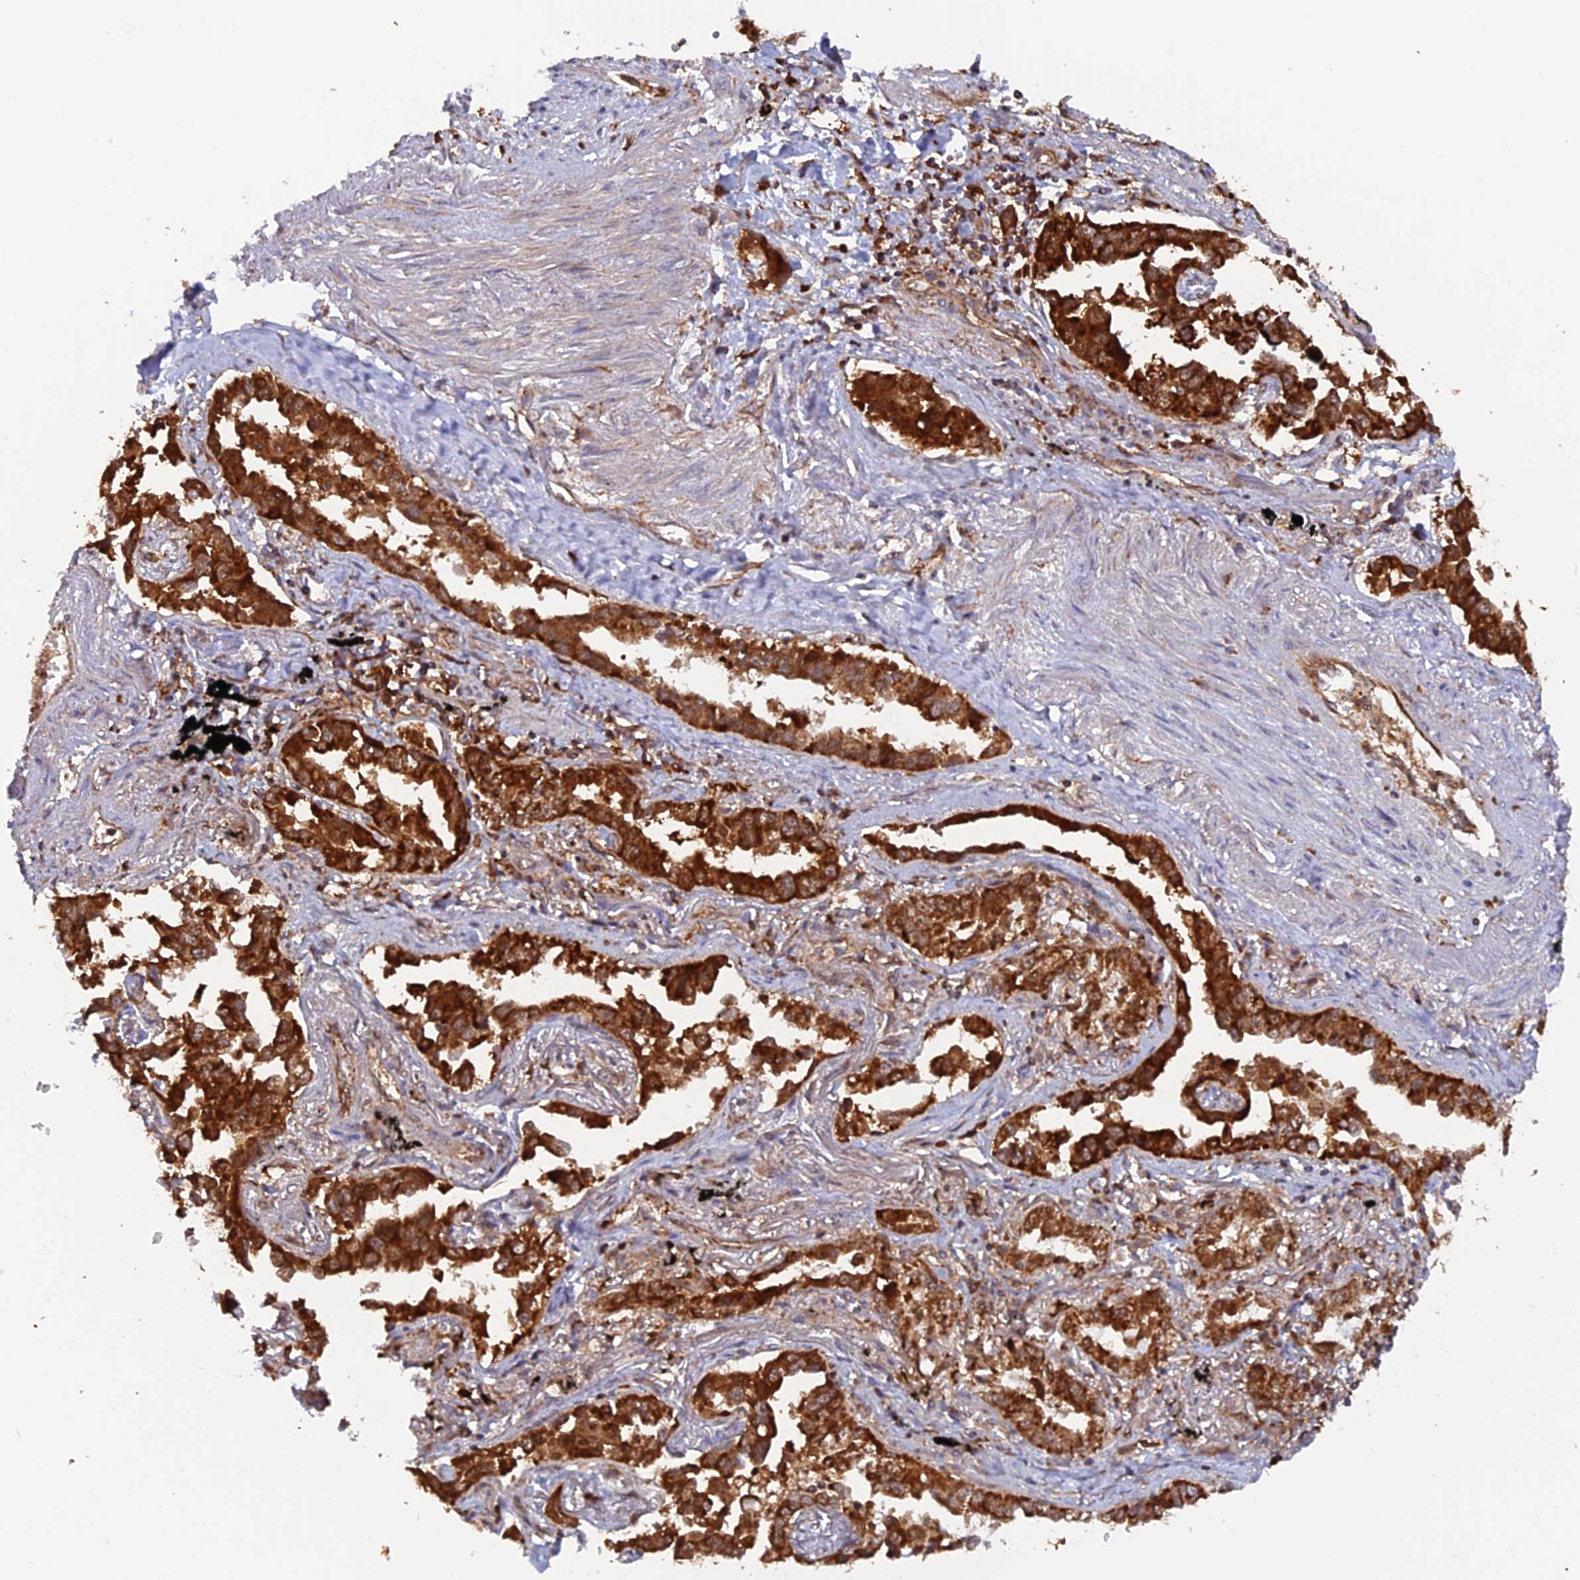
{"staining": {"intensity": "strong", "quantity": ">75%", "location": "cytoplasmic/membranous"}, "tissue": "lung cancer", "cell_type": "Tumor cells", "image_type": "cancer", "snomed": [{"axis": "morphology", "description": "Adenocarcinoma, NOS"}, {"axis": "topography", "description": "Lung"}], "caption": "Immunohistochemistry of human lung cancer (adenocarcinoma) exhibits high levels of strong cytoplasmic/membranous expression in approximately >75% of tumor cells. The staining is performed using DAB brown chromogen to label protein expression. The nuclei are counter-stained blue using hematoxylin.", "gene": "DTYMK", "patient": {"sex": "male", "age": 67}}